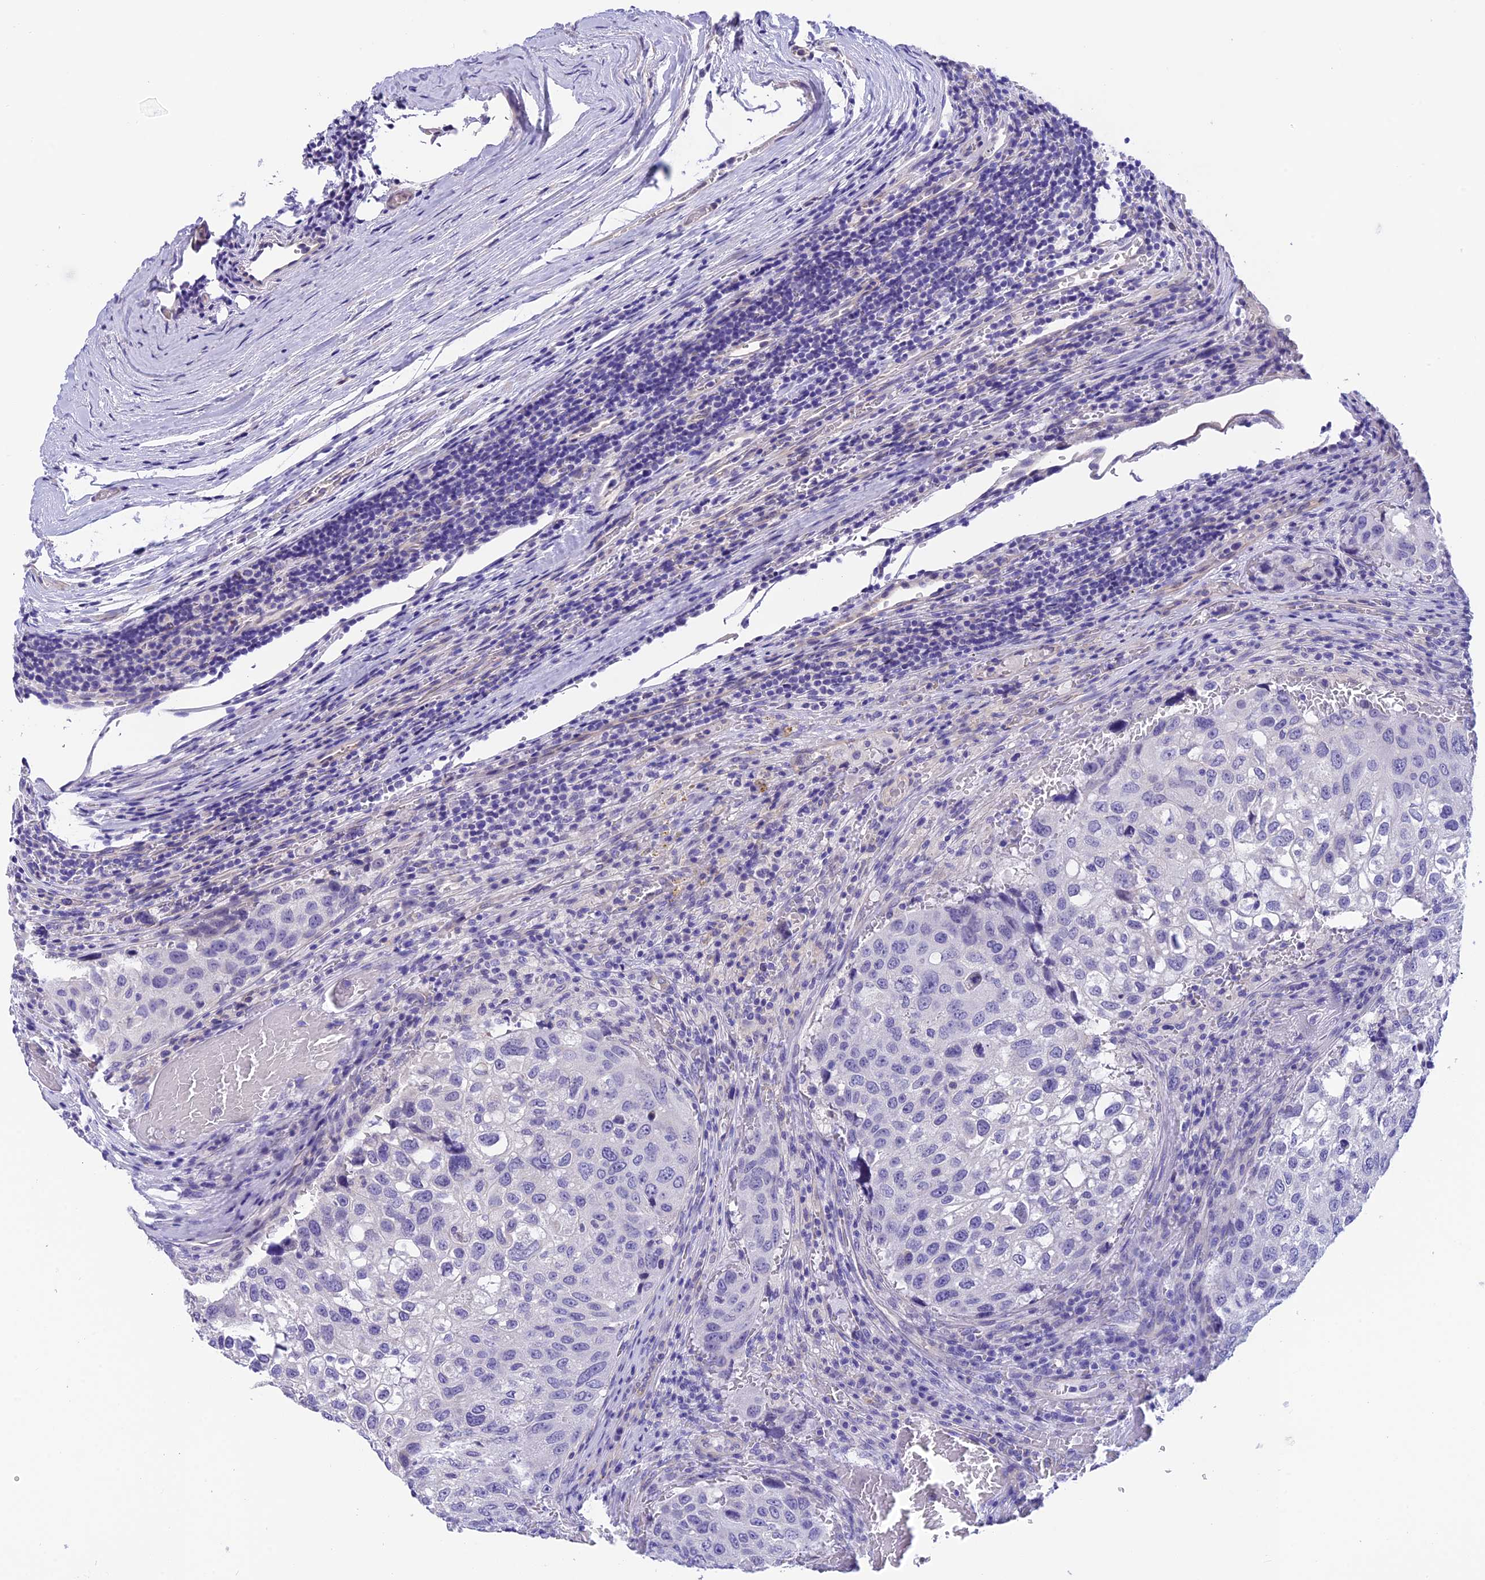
{"staining": {"intensity": "negative", "quantity": "none", "location": "none"}, "tissue": "urothelial cancer", "cell_type": "Tumor cells", "image_type": "cancer", "snomed": [{"axis": "morphology", "description": "Urothelial carcinoma, High grade"}, {"axis": "topography", "description": "Lymph node"}, {"axis": "topography", "description": "Urinary bladder"}], "caption": "Immunohistochemistry micrograph of human urothelial carcinoma (high-grade) stained for a protein (brown), which displays no staining in tumor cells.", "gene": "C17orf67", "patient": {"sex": "male", "age": 51}}